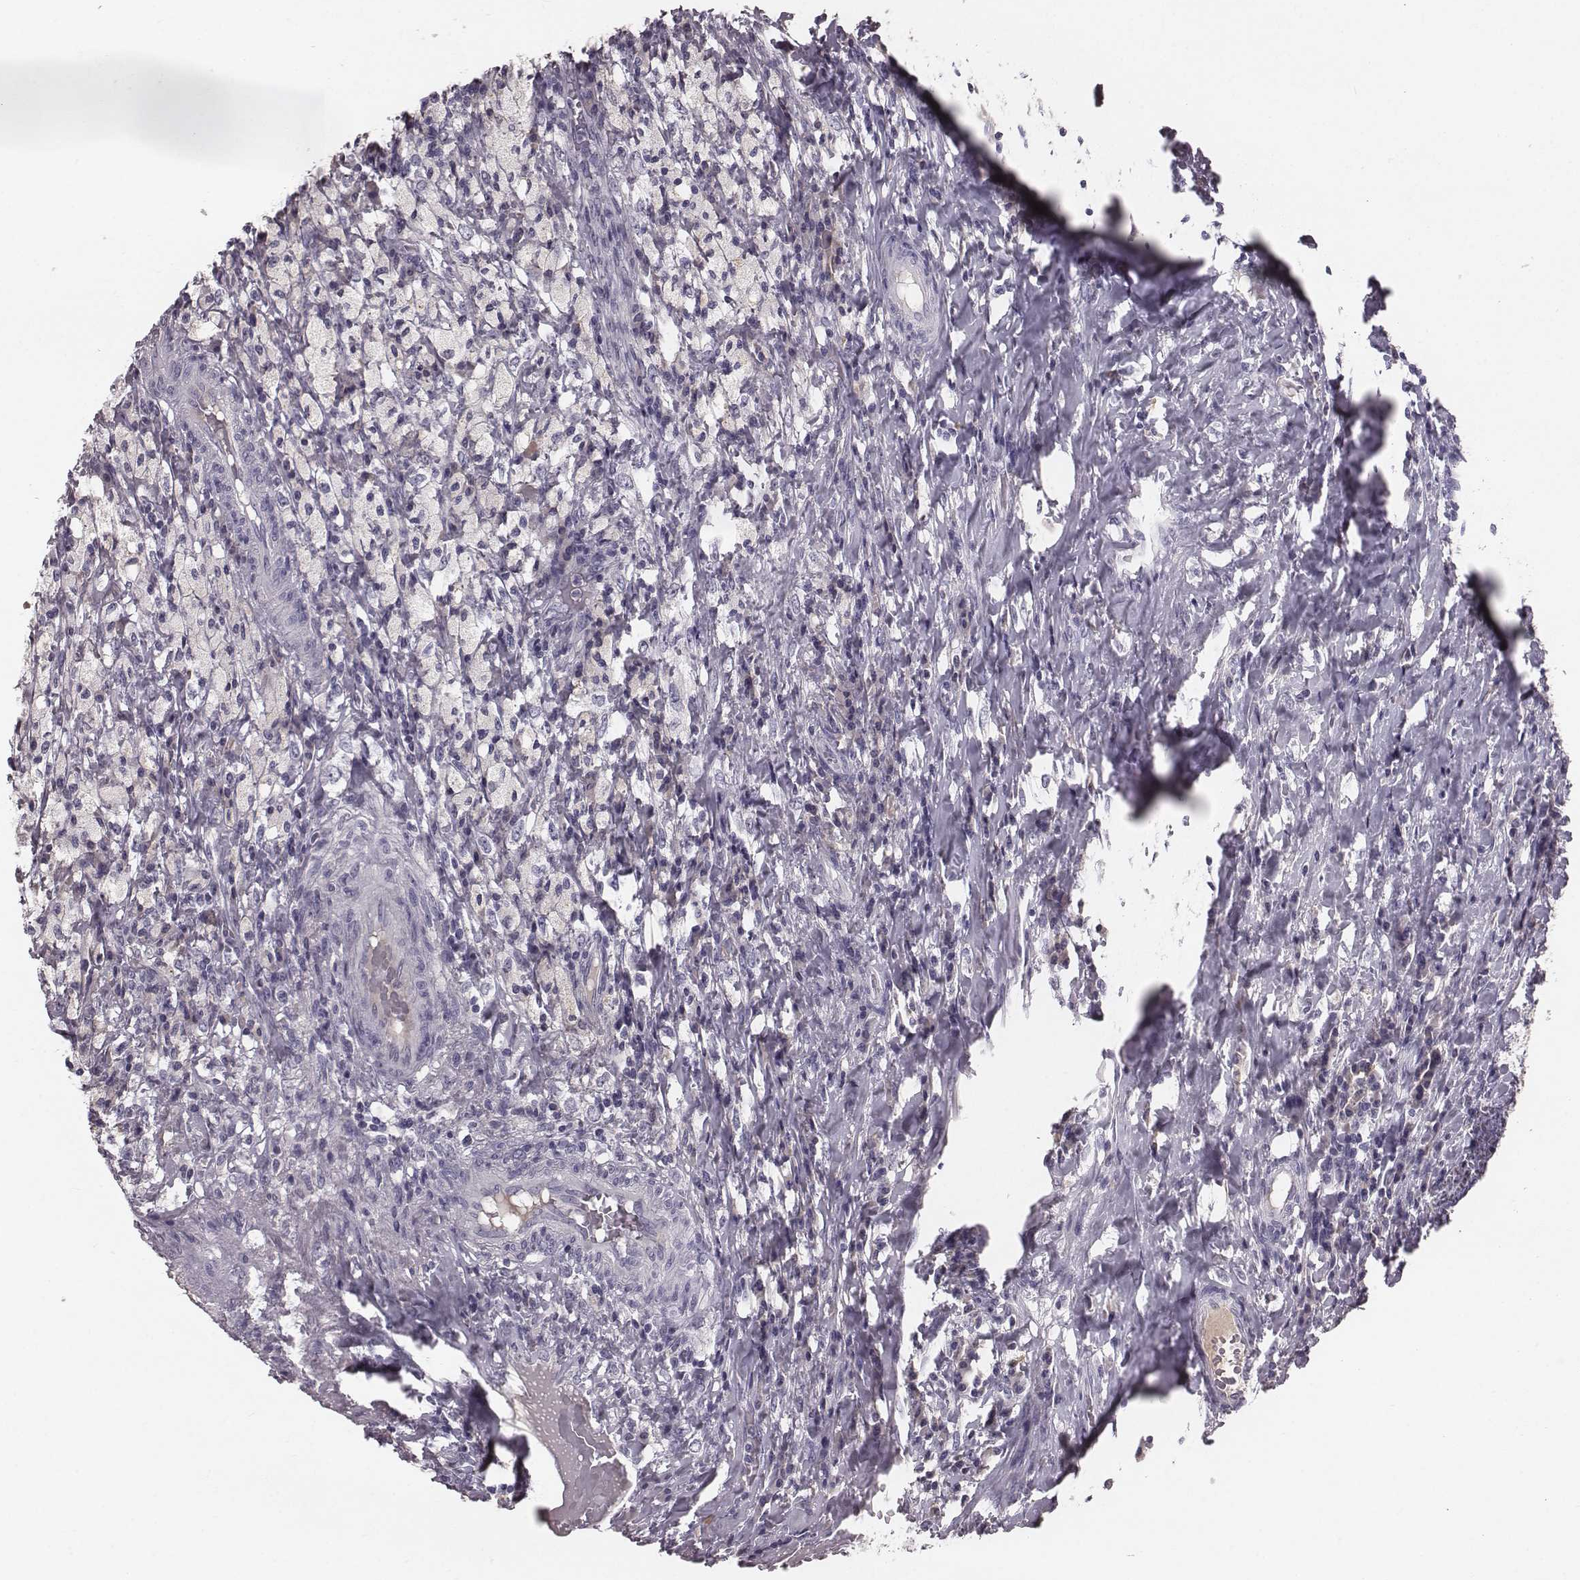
{"staining": {"intensity": "negative", "quantity": "none", "location": "none"}, "tissue": "testis cancer", "cell_type": "Tumor cells", "image_type": "cancer", "snomed": [{"axis": "morphology", "description": "Necrosis, NOS"}, {"axis": "morphology", "description": "Carcinoma, Embryonal, NOS"}, {"axis": "topography", "description": "Testis"}], "caption": "Immunohistochemistry (IHC) of human testis embryonal carcinoma displays no staining in tumor cells. (DAB IHC, high magnification).", "gene": "SMIM24", "patient": {"sex": "male", "age": 19}}